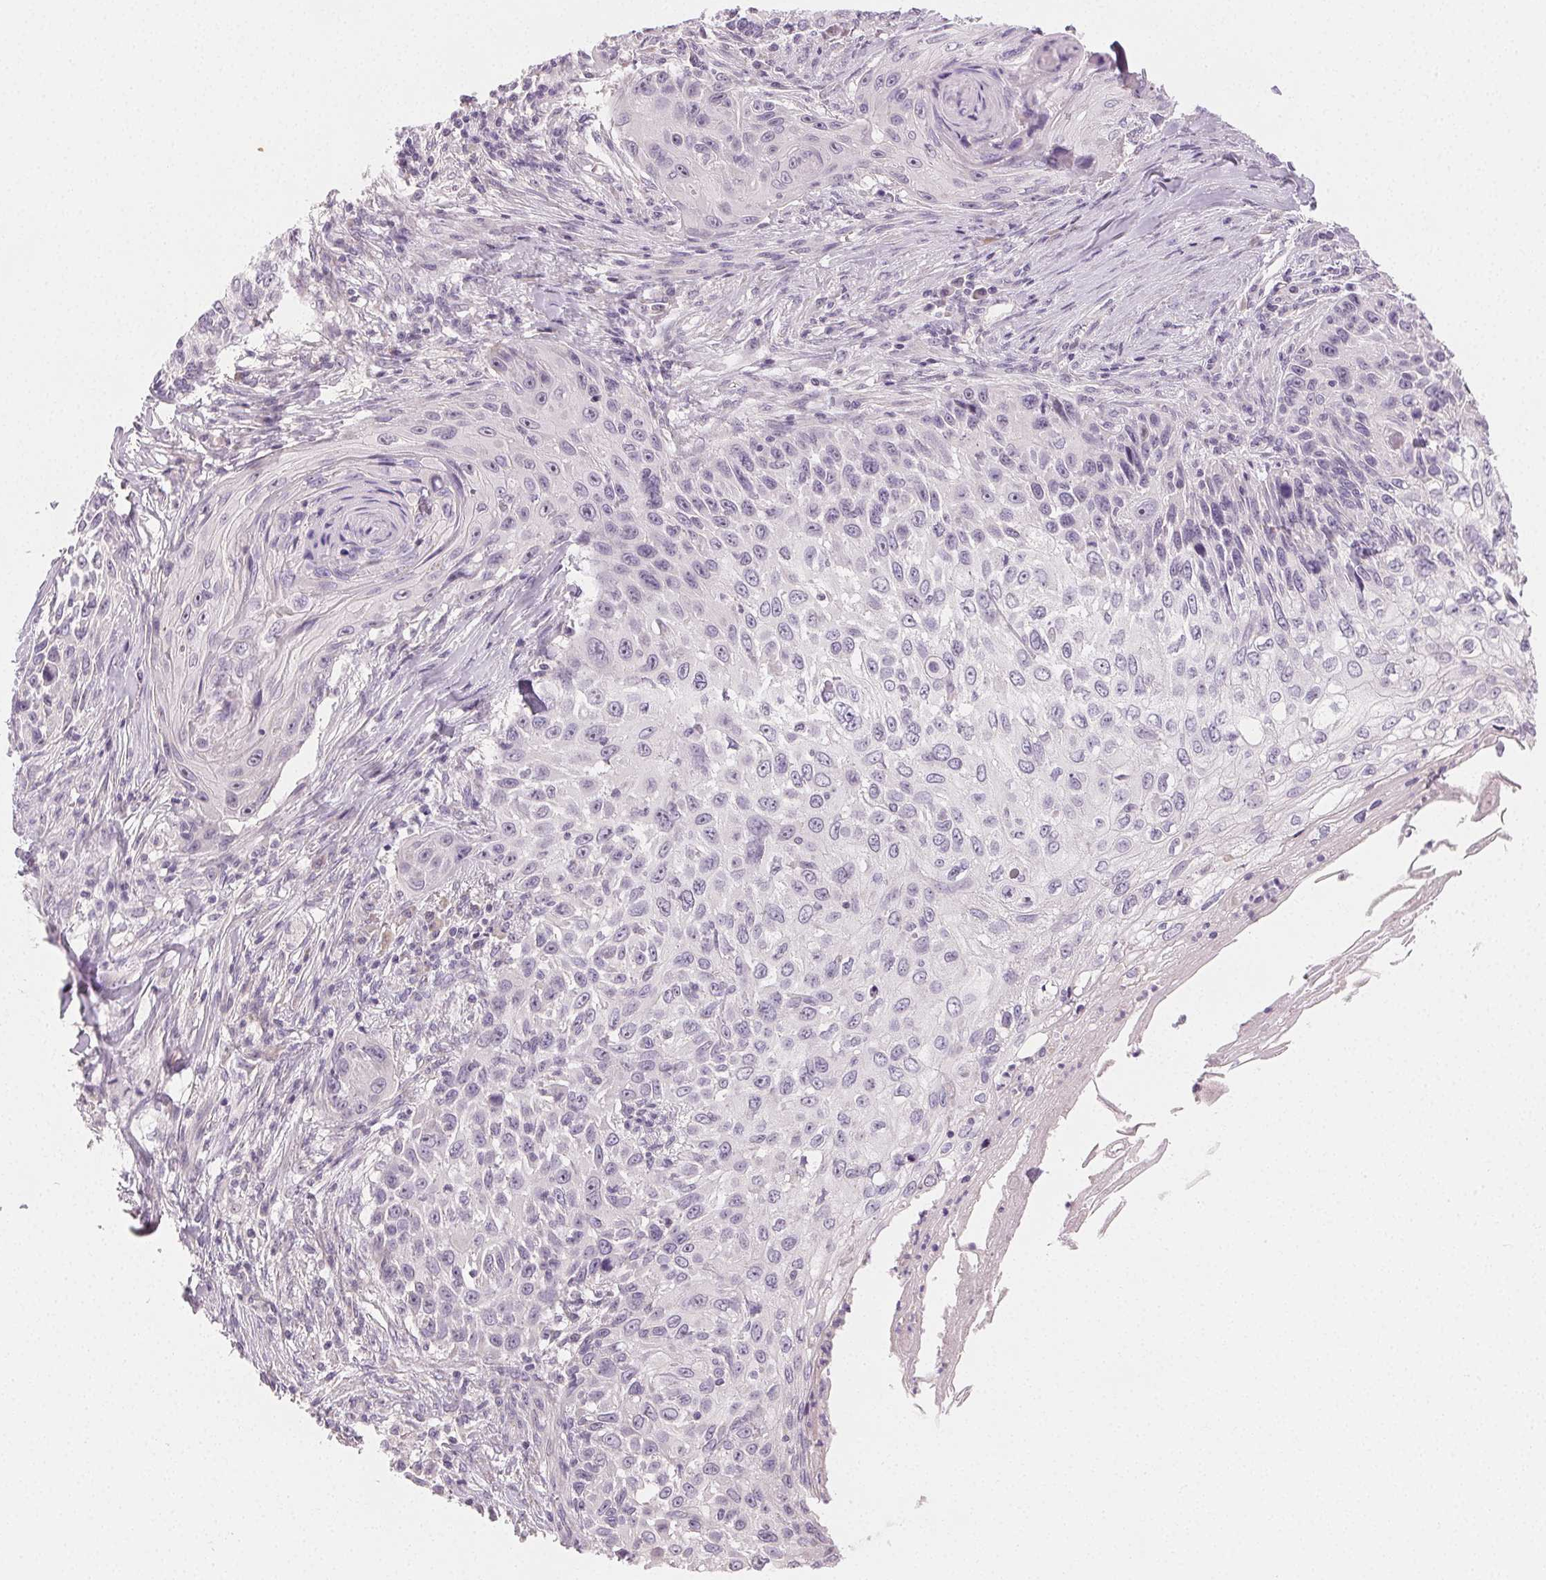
{"staining": {"intensity": "negative", "quantity": "none", "location": "none"}, "tissue": "skin cancer", "cell_type": "Tumor cells", "image_type": "cancer", "snomed": [{"axis": "morphology", "description": "Squamous cell carcinoma, NOS"}, {"axis": "topography", "description": "Skin"}], "caption": "A photomicrograph of human skin cancer (squamous cell carcinoma) is negative for staining in tumor cells.", "gene": "MYBL1", "patient": {"sex": "male", "age": 92}}